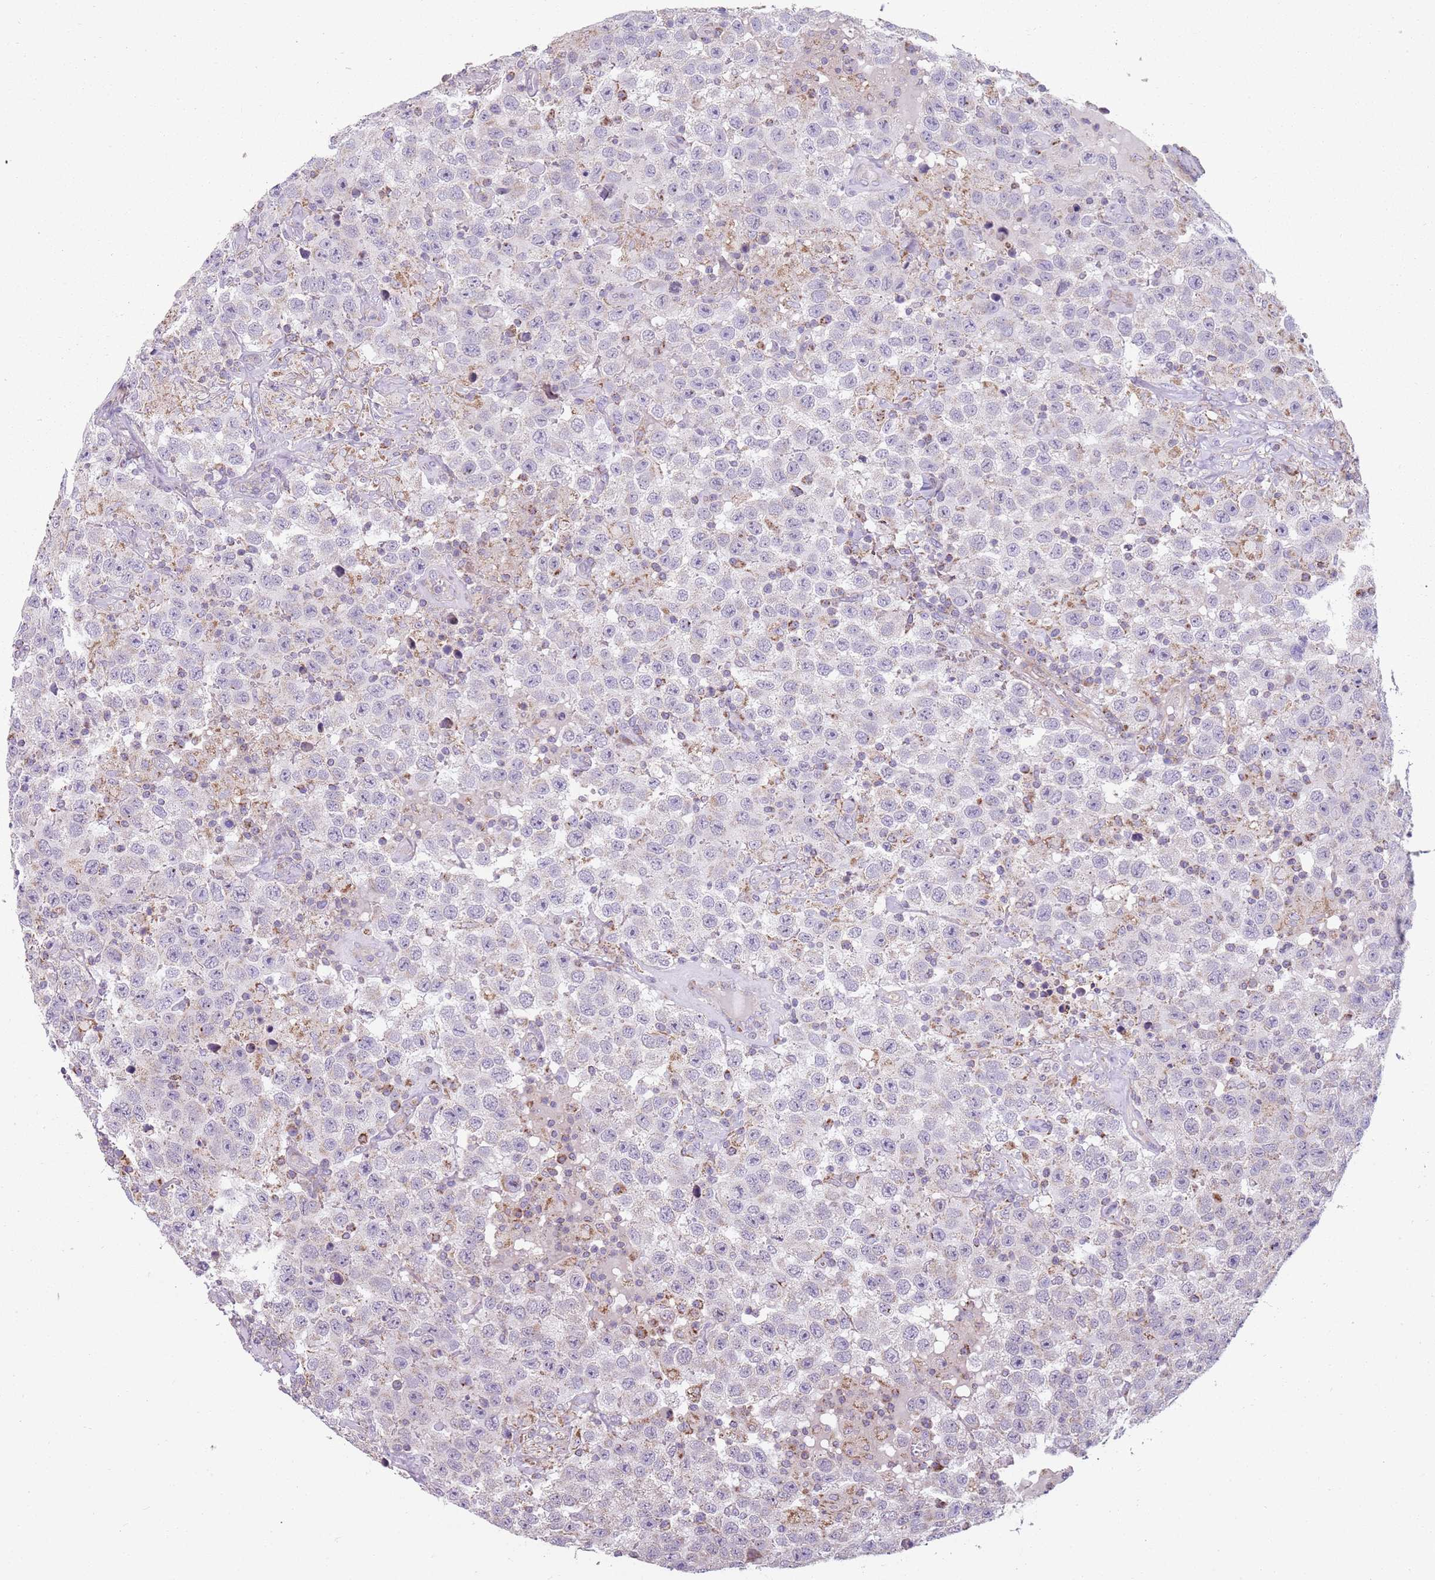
{"staining": {"intensity": "negative", "quantity": "none", "location": "none"}, "tissue": "testis cancer", "cell_type": "Tumor cells", "image_type": "cancer", "snomed": [{"axis": "morphology", "description": "Seminoma, NOS"}, {"axis": "topography", "description": "Testis"}], "caption": "IHC micrograph of human testis seminoma stained for a protein (brown), which exhibits no staining in tumor cells.", "gene": "GAS8", "patient": {"sex": "male", "age": 41}}